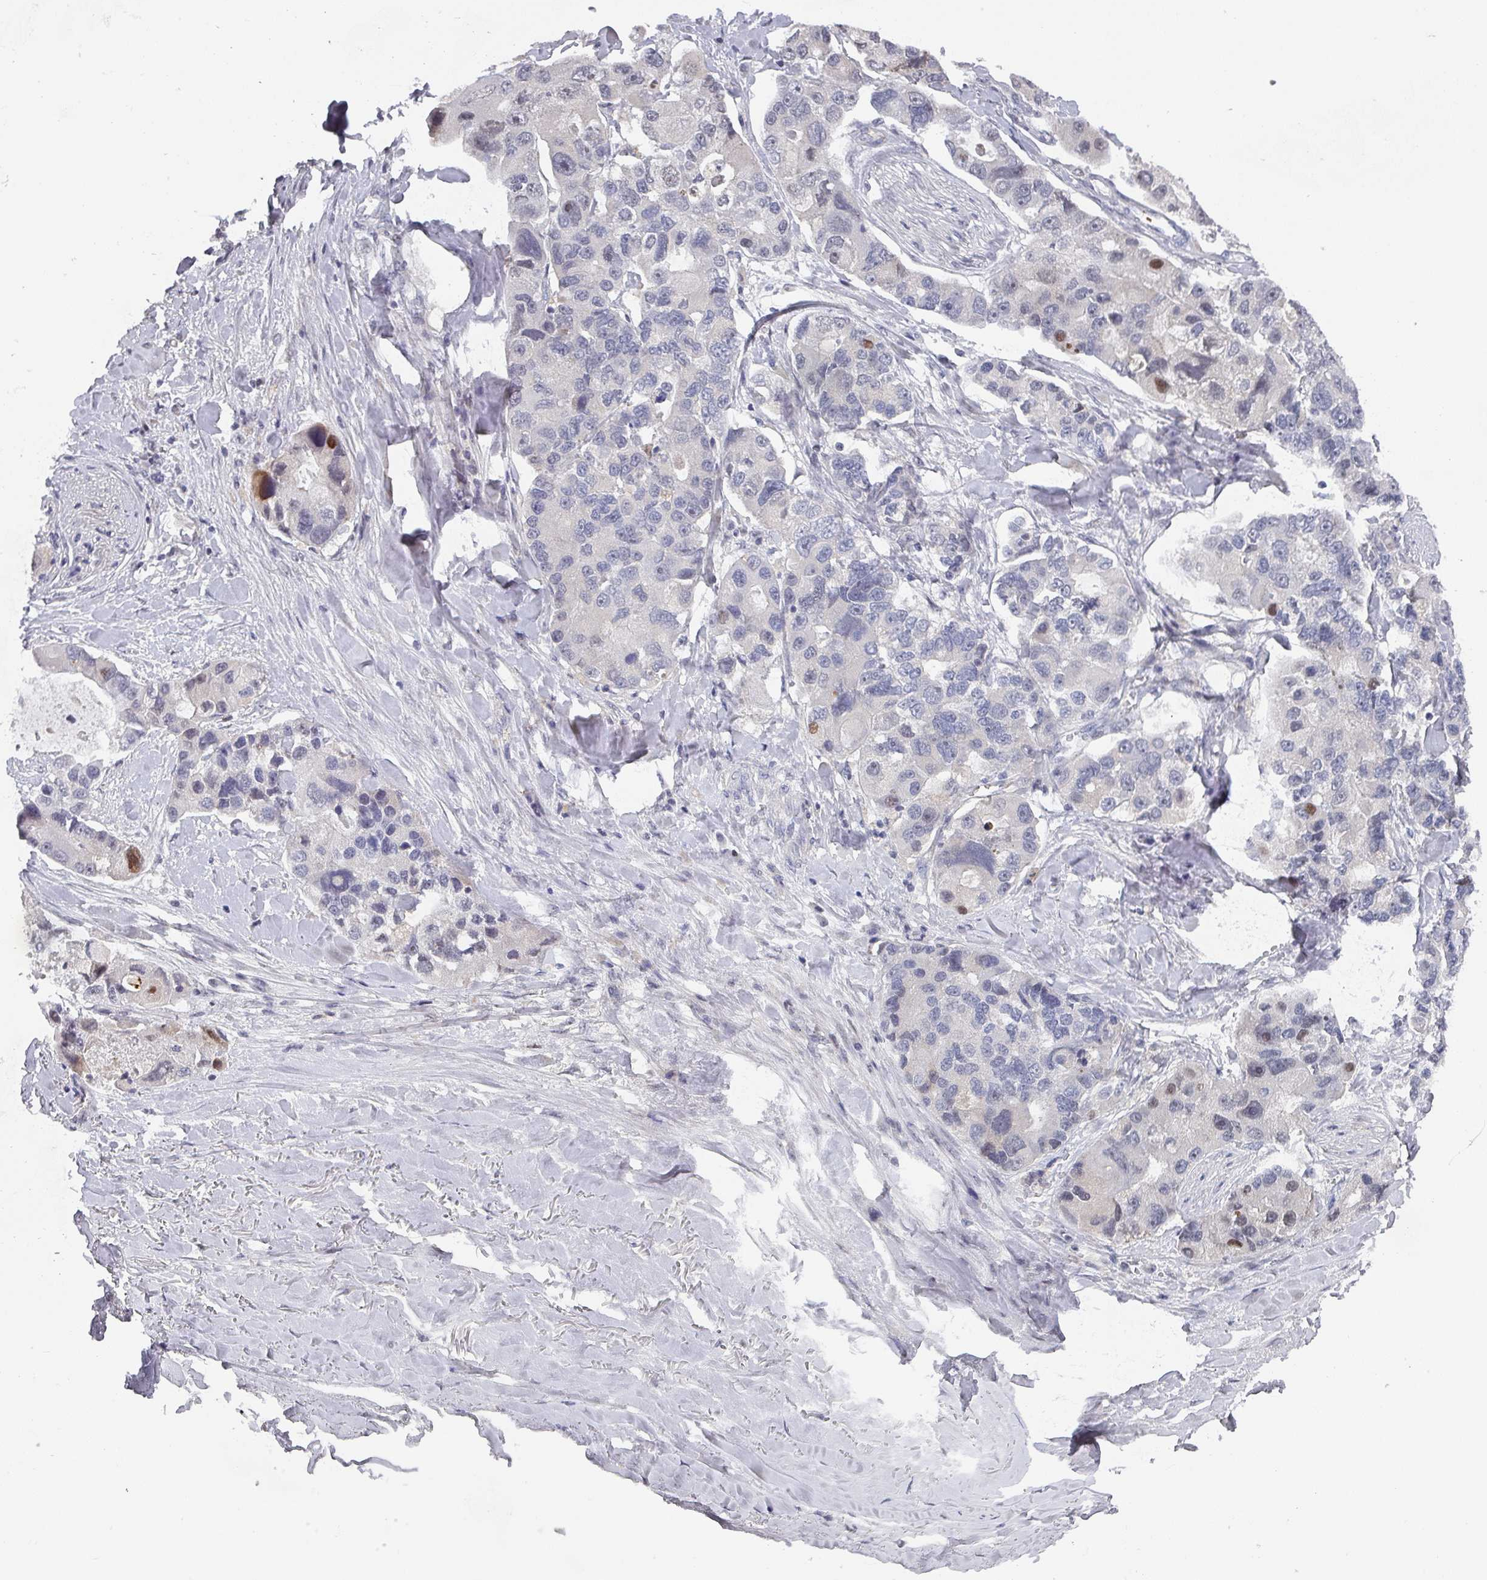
{"staining": {"intensity": "negative", "quantity": "none", "location": "none"}, "tissue": "lung cancer", "cell_type": "Tumor cells", "image_type": "cancer", "snomed": [{"axis": "morphology", "description": "Adenocarcinoma, NOS"}, {"axis": "topography", "description": "Lung"}], "caption": "Tumor cells are negative for protein expression in human adenocarcinoma (lung).", "gene": "ZNF654", "patient": {"sex": "female", "age": 54}}